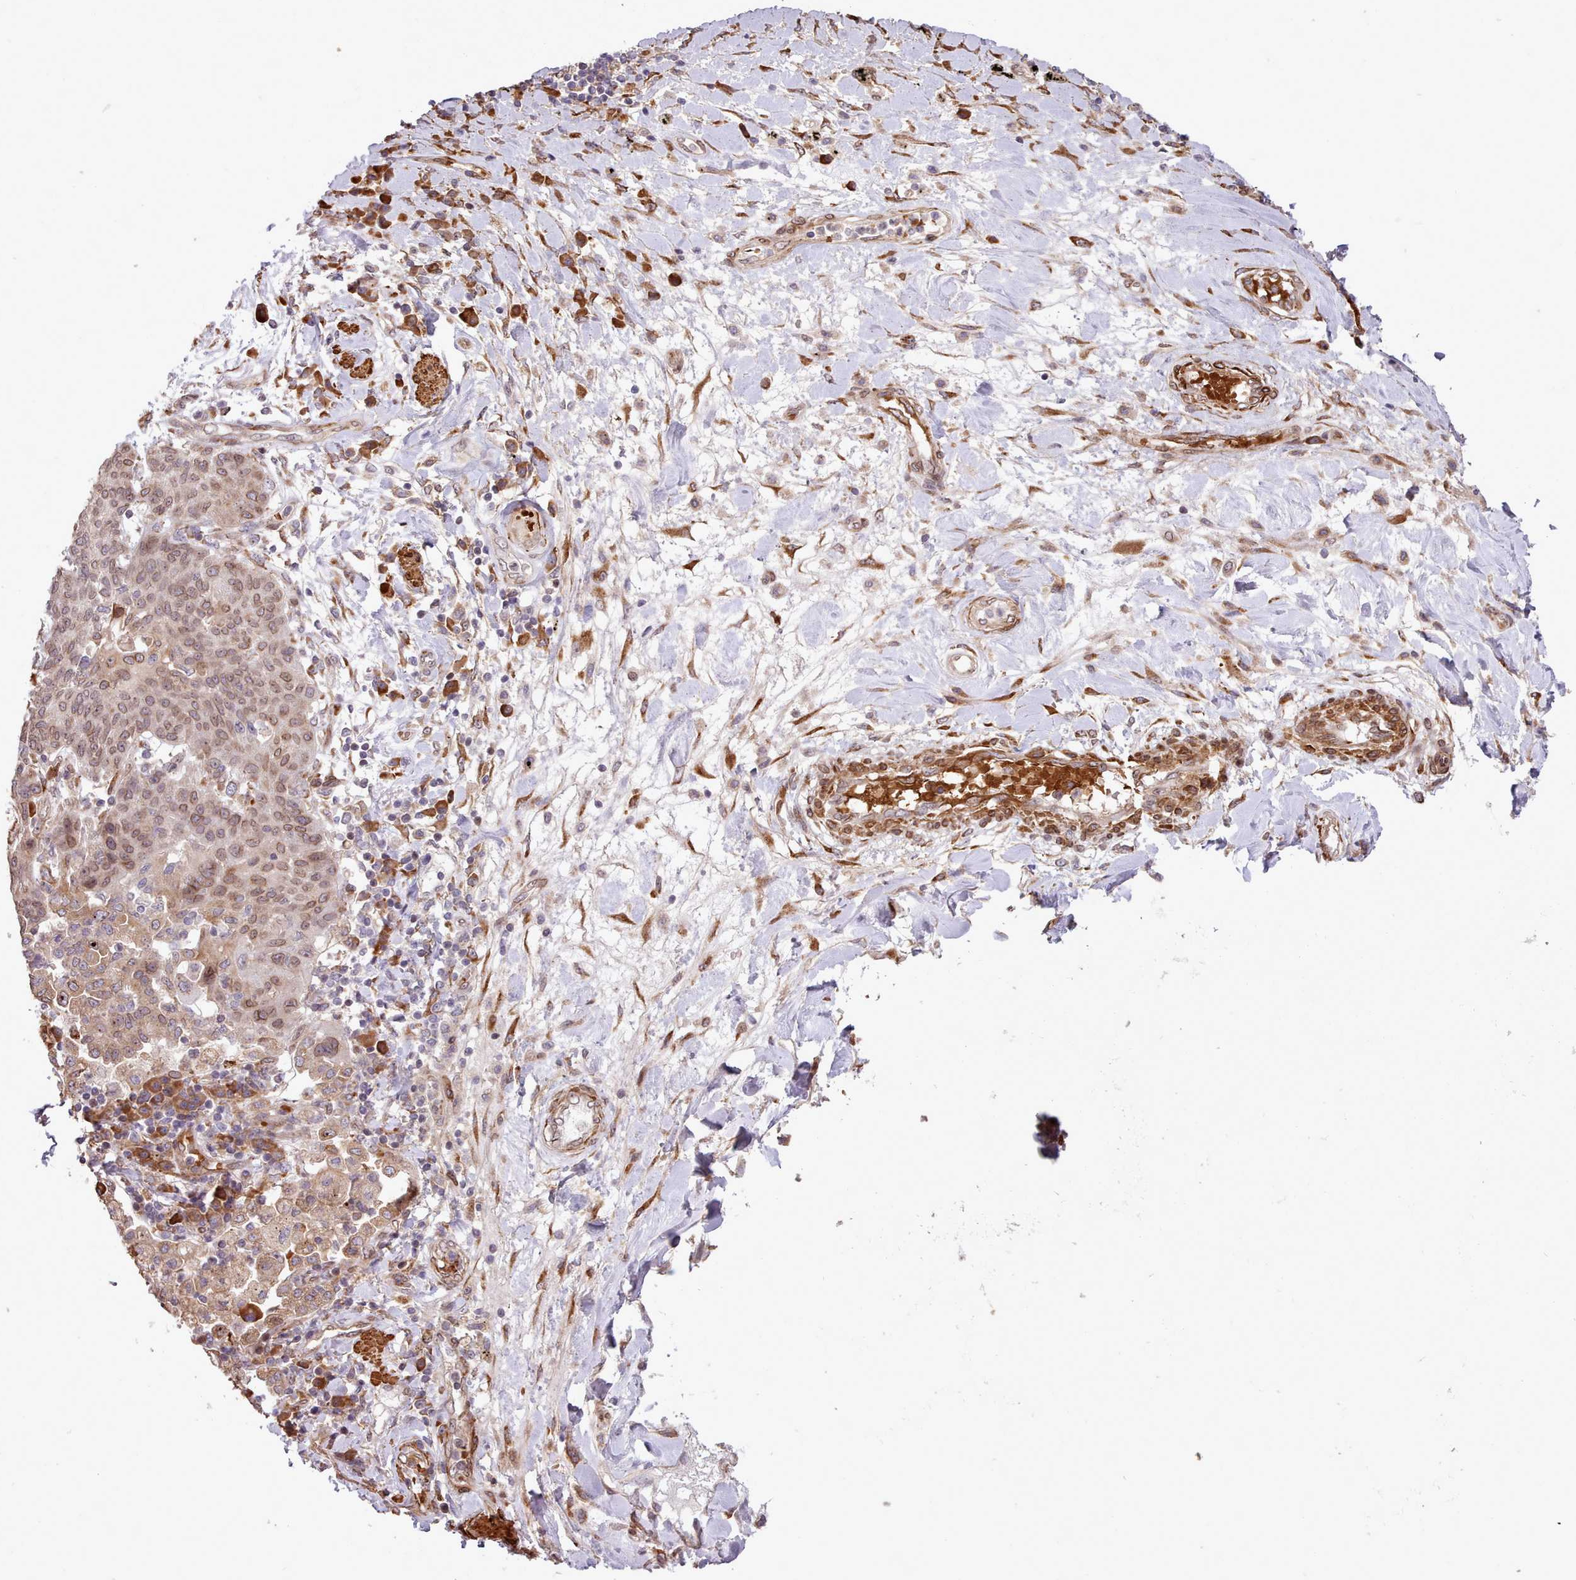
{"staining": {"intensity": "weak", "quantity": "25%-75%", "location": "cytoplasmic/membranous,nuclear"}, "tissue": "lung cancer", "cell_type": "Tumor cells", "image_type": "cancer", "snomed": [{"axis": "morphology", "description": "Squamous cell carcinoma, NOS"}, {"axis": "topography", "description": "Lung"}], "caption": "This is a photomicrograph of immunohistochemistry (IHC) staining of lung squamous cell carcinoma, which shows weak expression in the cytoplasmic/membranous and nuclear of tumor cells.", "gene": "CABP1", "patient": {"sex": "female", "age": 70}}